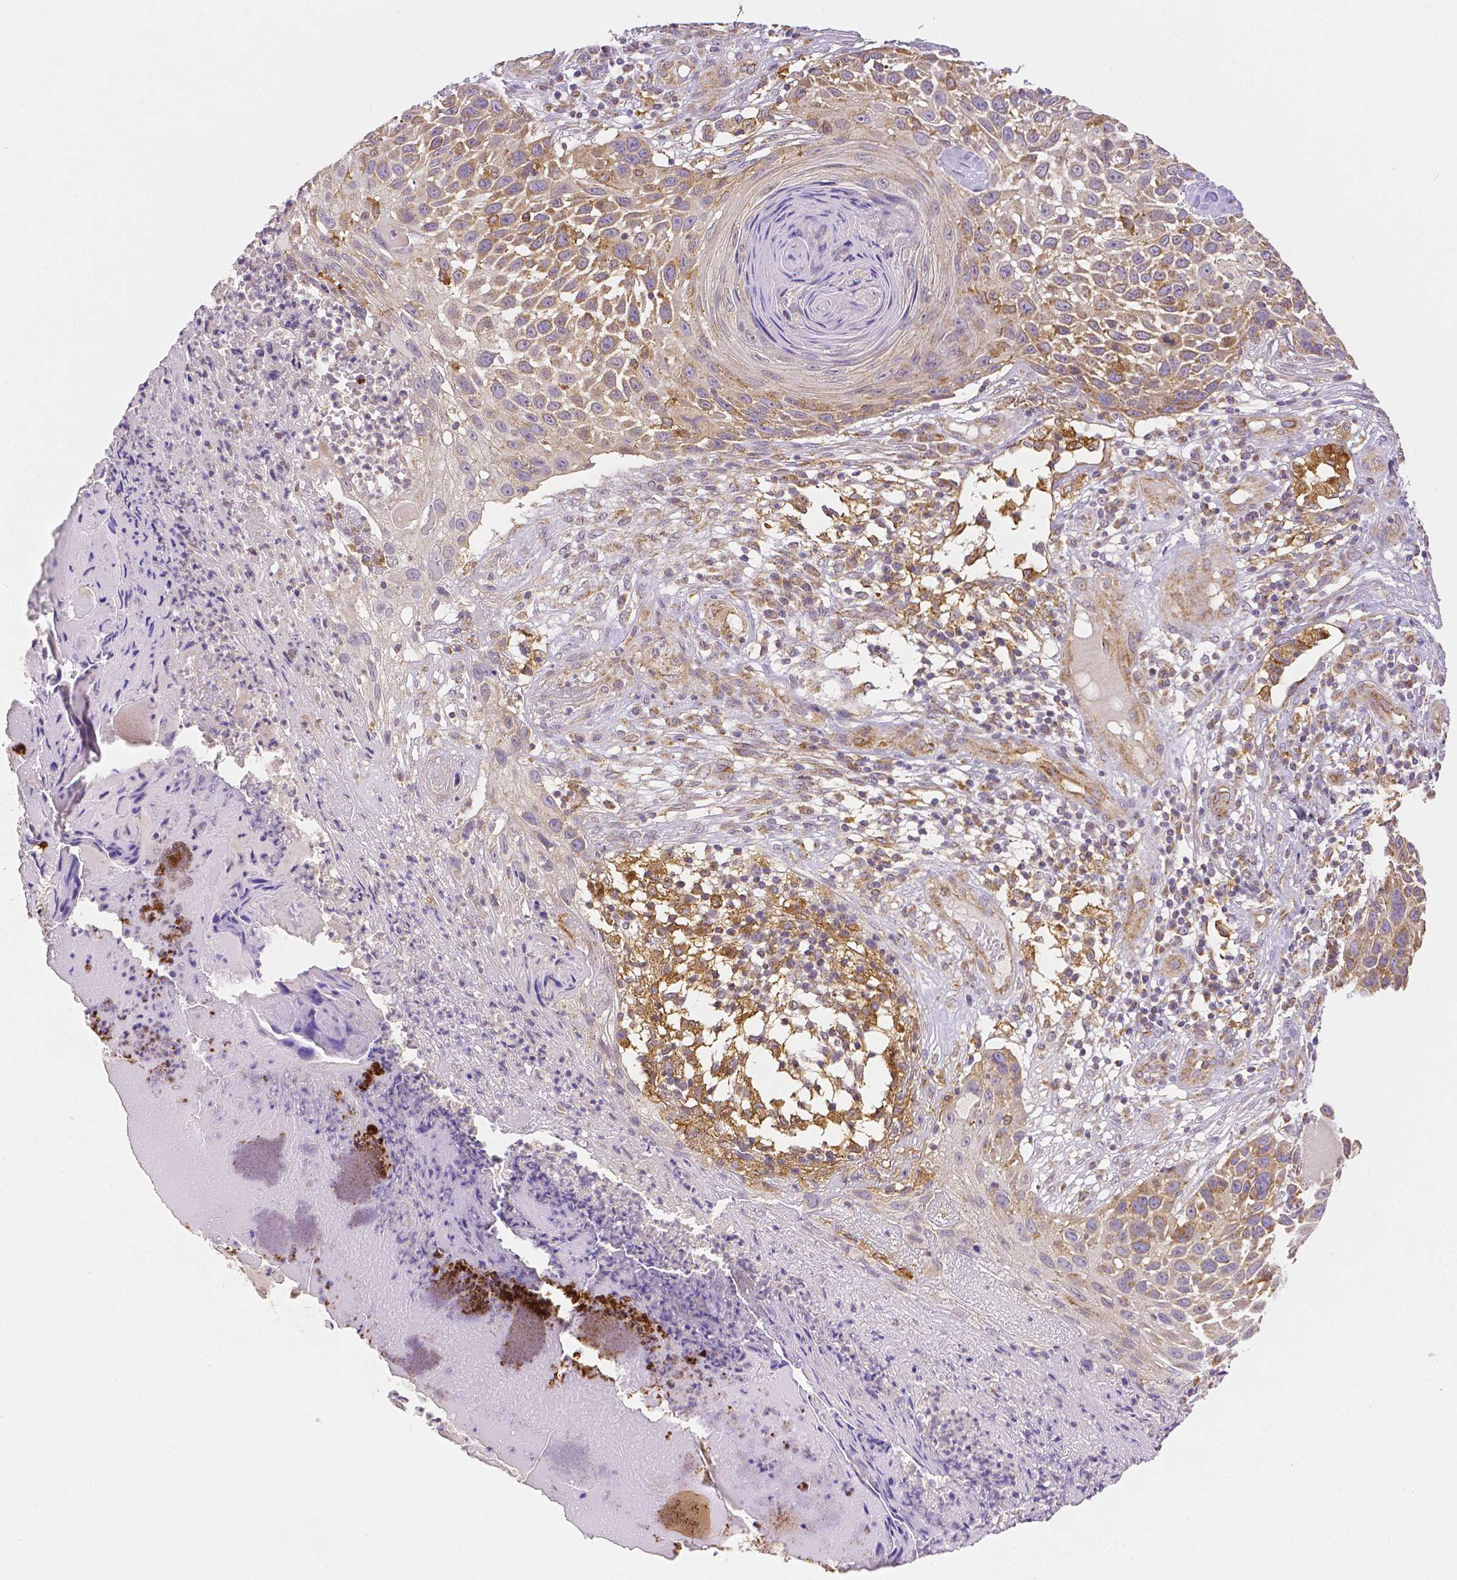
{"staining": {"intensity": "moderate", "quantity": "25%-75%", "location": "cytoplasmic/membranous"}, "tissue": "skin cancer", "cell_type": "Tumor cells", "image_type": "cancer", "snomed": [{"axis": "morphology", "description": "Squamous cell carcinoma, NOS"}, {"axis": "topography", "description": "Skin"}], "caption": "Protein staining by immunohistochemistry shows moderate cytoplasmic/membranous positivity in about 25%-75% of tumor cells in skin cancer.", "gene": "RHOT1", "patient": {"sex": "male", "age": 92}}